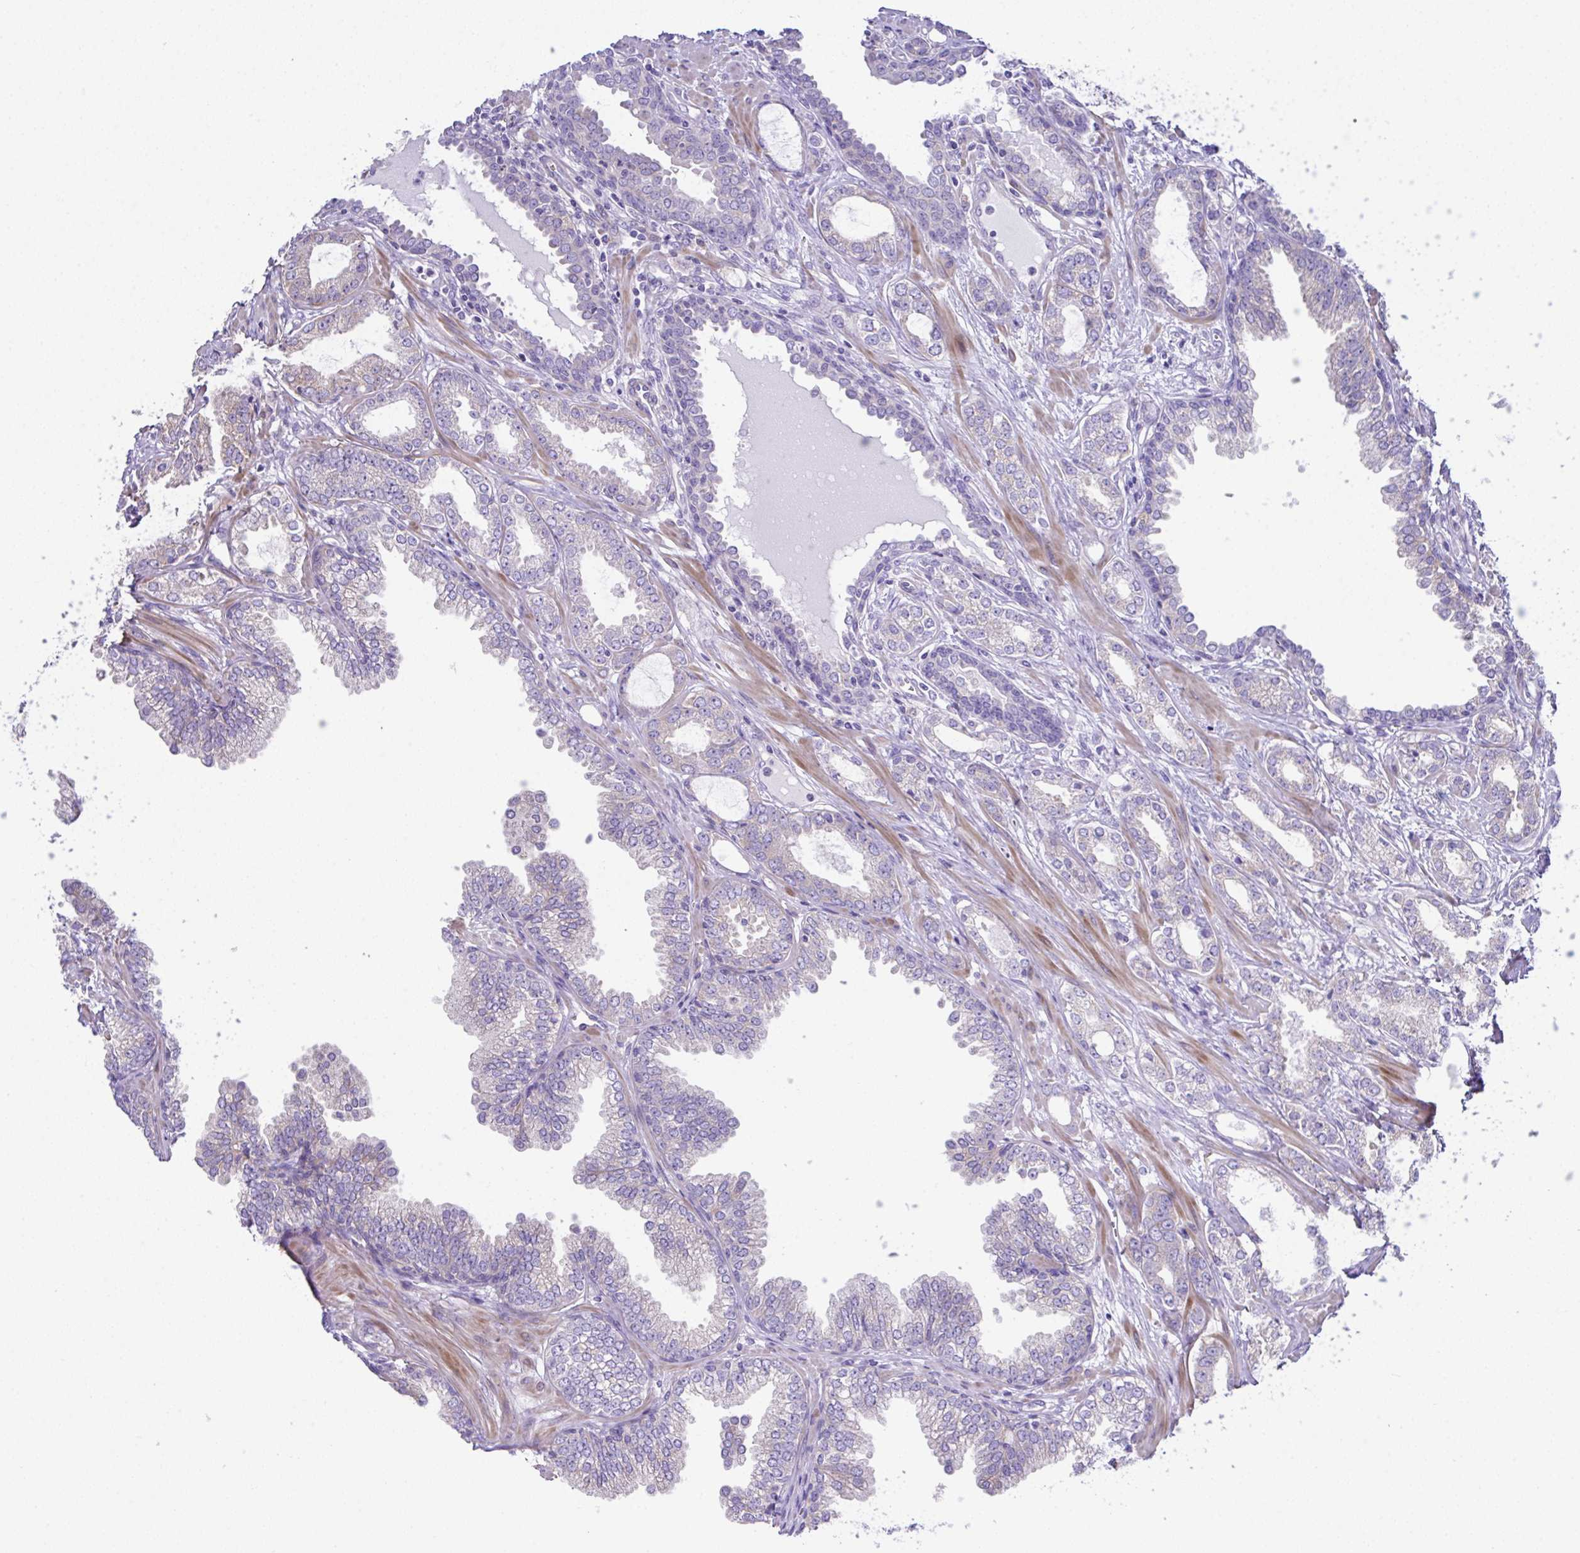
{"staining": {"intensity": "negative", "quantity": "none", "location": "none"}, "tissue": "prostate cancer", "cell_type": "Tumor cells", "image_type": "cancer", "snomed": [{"axis": "morphology", "description": "Adenocarcinoma, Medium grade"}, {"axis": "topography", "description": "Prostate"}], "caption": "Tumor cells show no significant protein staining in prostate cancer.", "gene": "OR4P4", "patient": {"sex": "male", "age": 57}}